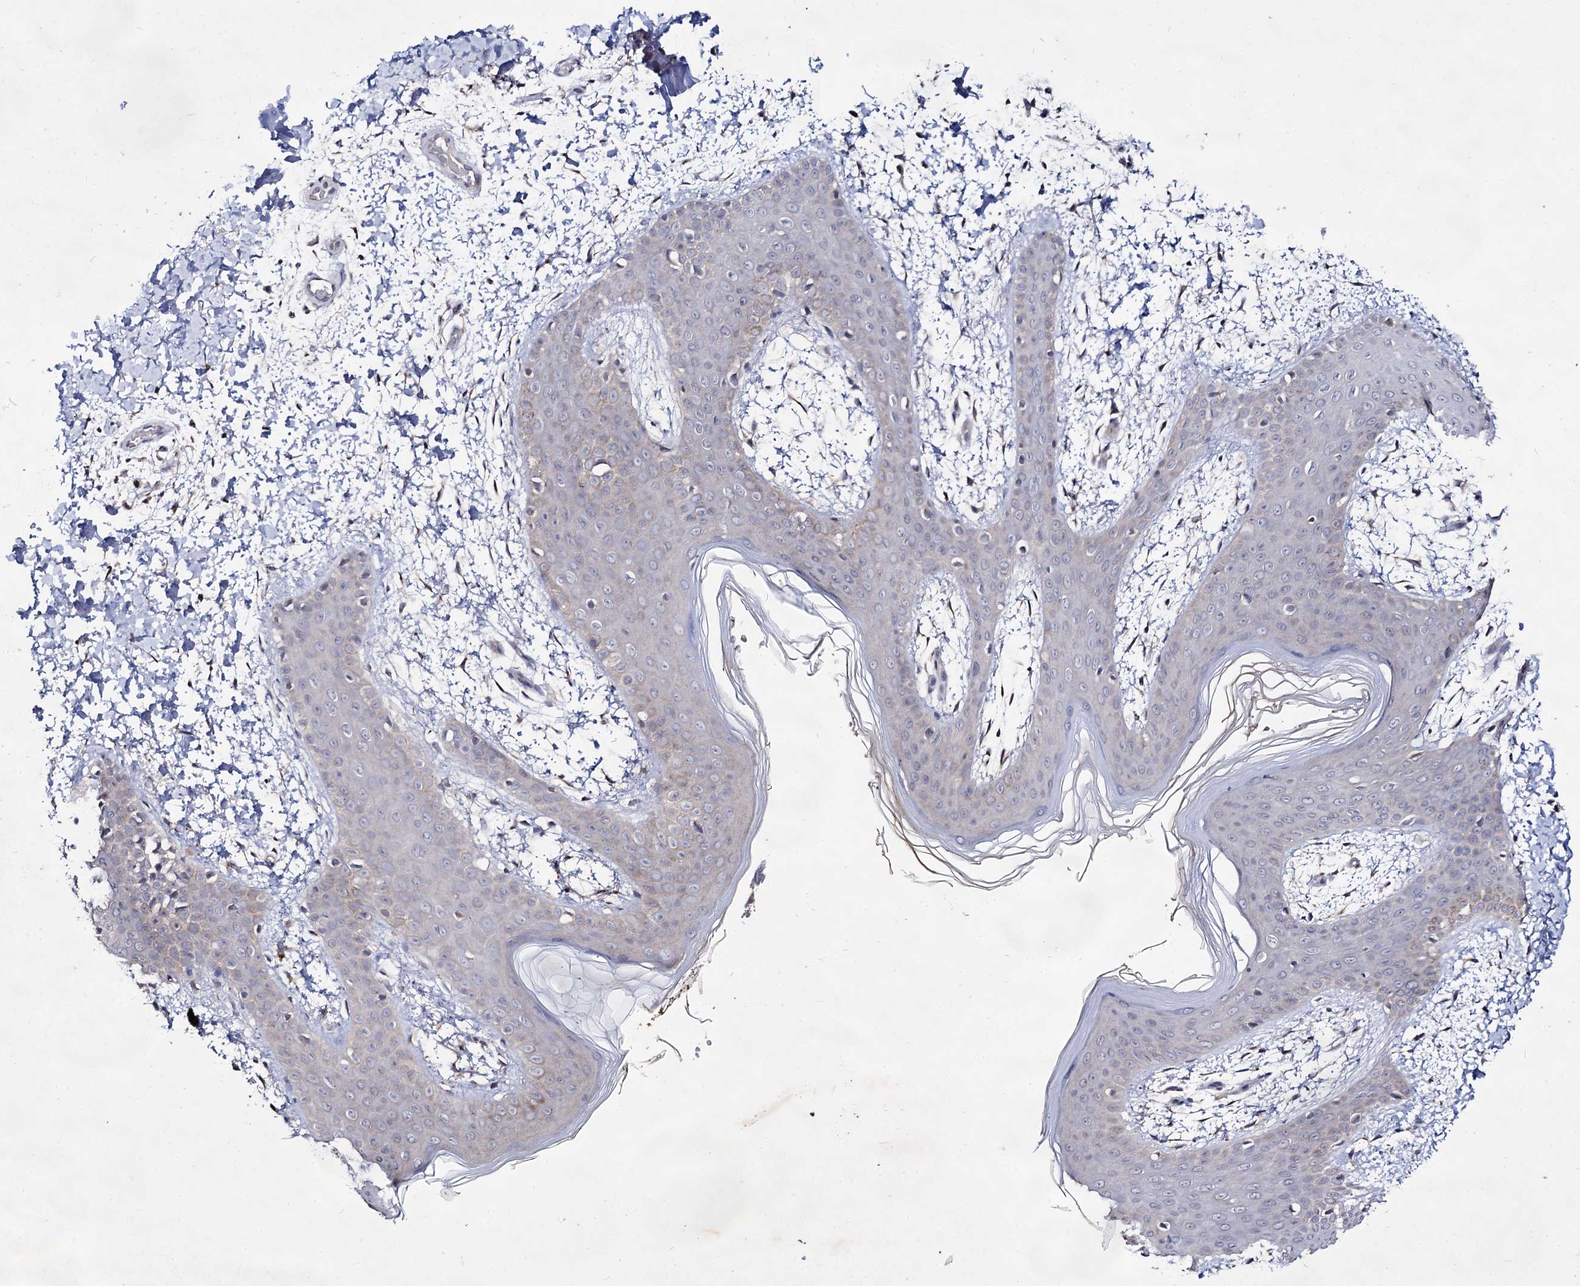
{"staining": {"intensity": "moderate", "quantity": ">75%", "location": "cytoplasmic/membranous"}, "tissue": "skin", "cell_type": "Fibroblasts", "image_type": "normal", "snomed": [{"axis": "morphology", "description": "Normal tissue, NOS"}, {"axis": "topography", "description": "Skin"}], "caption": "Immunohistochemistry micrograph of normal skin stained for a protein (brown), which reveals medium levels of moderate cytoplasmic/membranous expression in about >75% of fibroblasts.", "gene": "ARFIP2", "patient": {"sex": "male", "age": 36}}